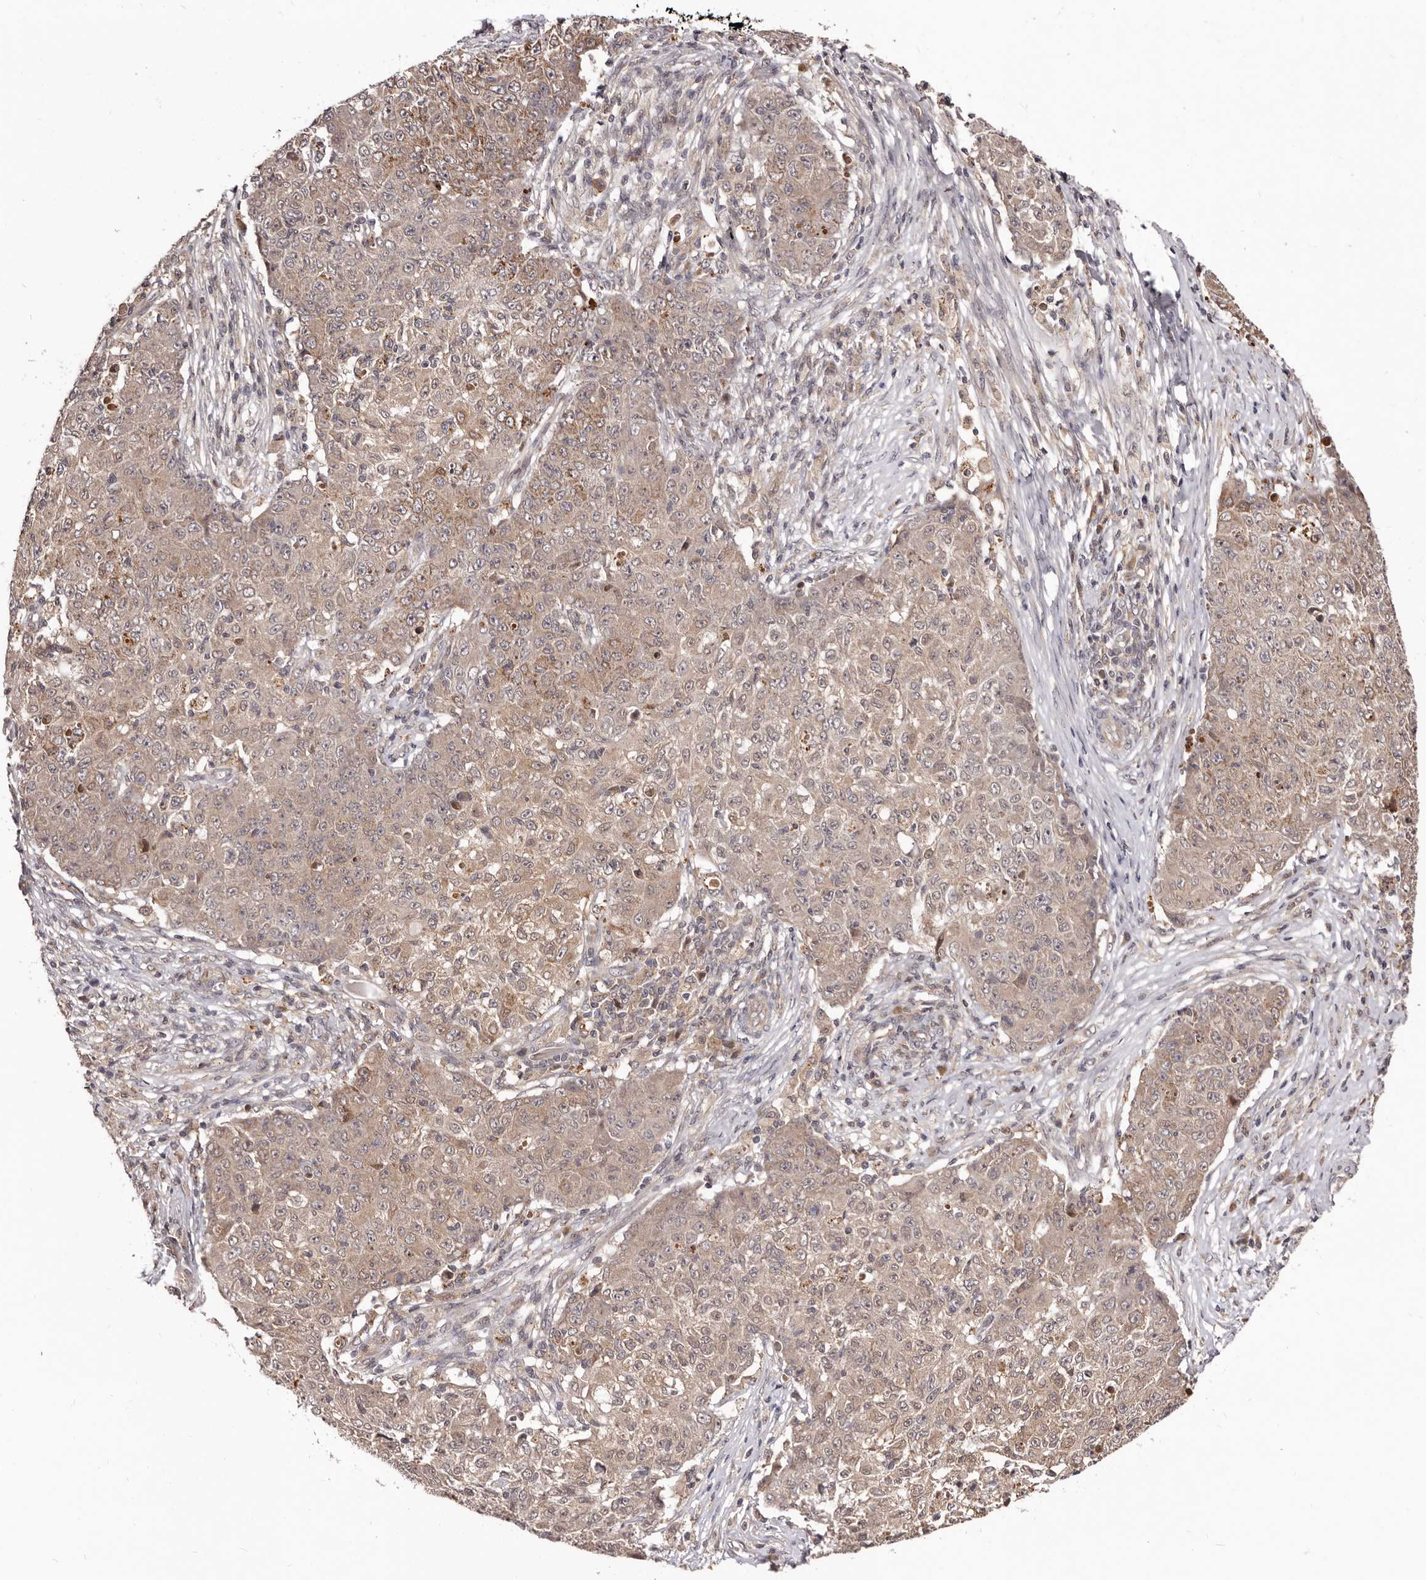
{"staining": {"intensity": "weak", "quantity": ">75%", "location": "cytoplasmic/membranous"}, "tissue": "ovarian cancer", "cell_type": "Tumor cells", "image_type": "cancer", "snomed": [{"axis": "morphology", "description": "Carcinoma, endometroid"}, {"axis": "topography", "description": "Ovary"}], "caption": "A brown stain highlights weak cytoplasmic/membranous staining of a protein in human ovarian cancer tumor cells.", "gene": "MDP1", "patient": {"sex": "female", "age": 42}}